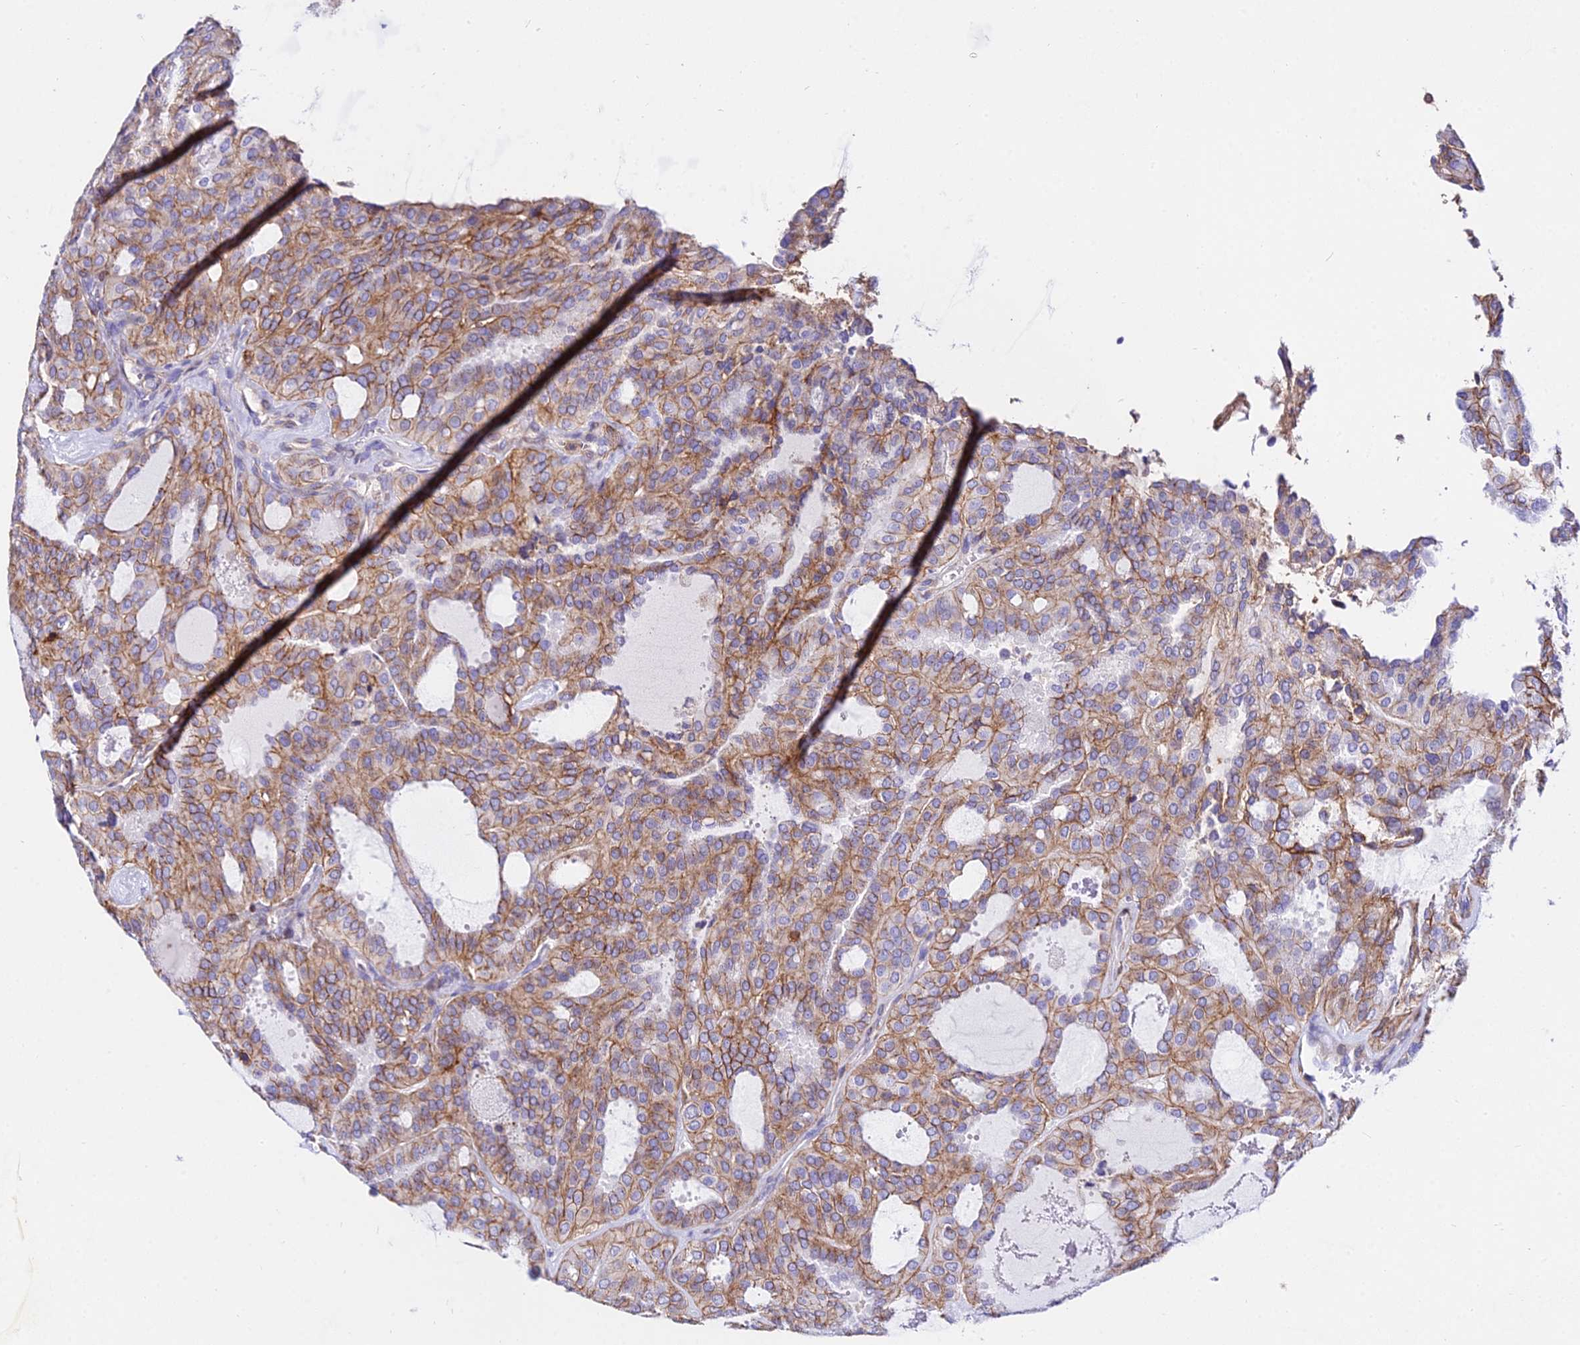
{"staining": {"intensity": "moderate", "quantity": "25%-75%", "location": "cytoplasmic/membranous"}, "tissue": "thyroid cancer", "cell_type": "Tumor cells", "image_type": "cancer", "snomed": [{"axis": "morphology", "description": "Follicular adenoma carcinoma, NOS"}, {"axis": "topography", "description": "Thyroid gland"}], "caption": "Immunohistochemistry (IHC) micrograph of human thyroid cancer stained for a protein (brown), which reveals medium levels of moderate cytoplasmic/membranous expression in approximately 25%-75% of tumor cells.", "gene": "CSRP1", "patient": {"sex": "male", "age": 75}}